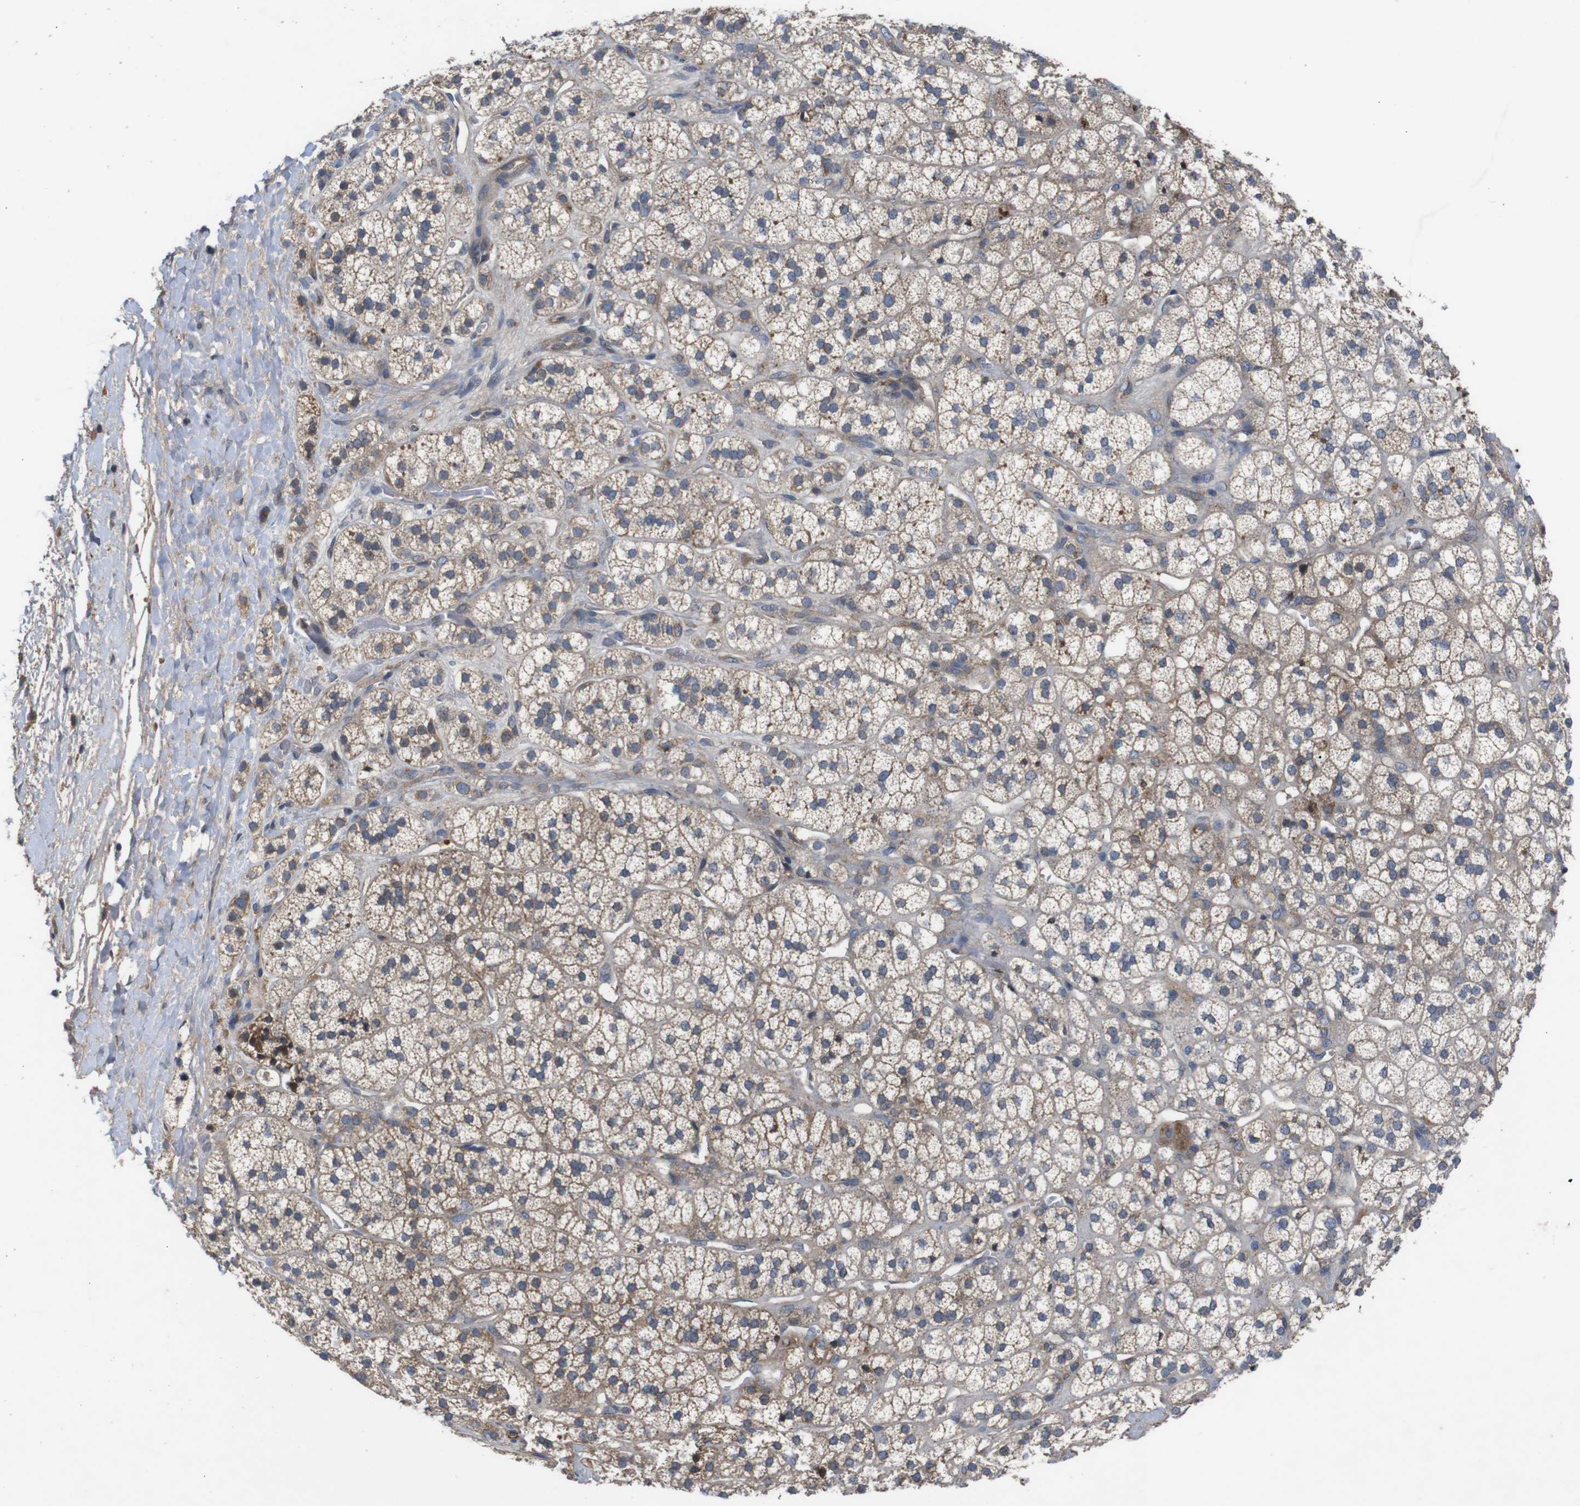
{"staining": {"intensity": "moderate", "quantity": "25%-75%", "location": "cytoplasmic/membranous"}, "tissue": "adrenal gland", "cell_type": "Glandular cells", "image_type": "normal", "snomed": [{"axis": "morphology", "description": "Normal tissue, NOS"}, {"axis": "topography", "description": "Adrenal gland"}], "caption": "Adrenal gland stained with immunohistochemistry (IHC) reveals moderate cytoplasmic/membranous expression in approximately 25%-75% of glandular cells. (DAB IHC, brown staining for protein, blue staining for nuclei).", "gene": "PTPN1", "patient": {"sex": "male", "age": 56}}